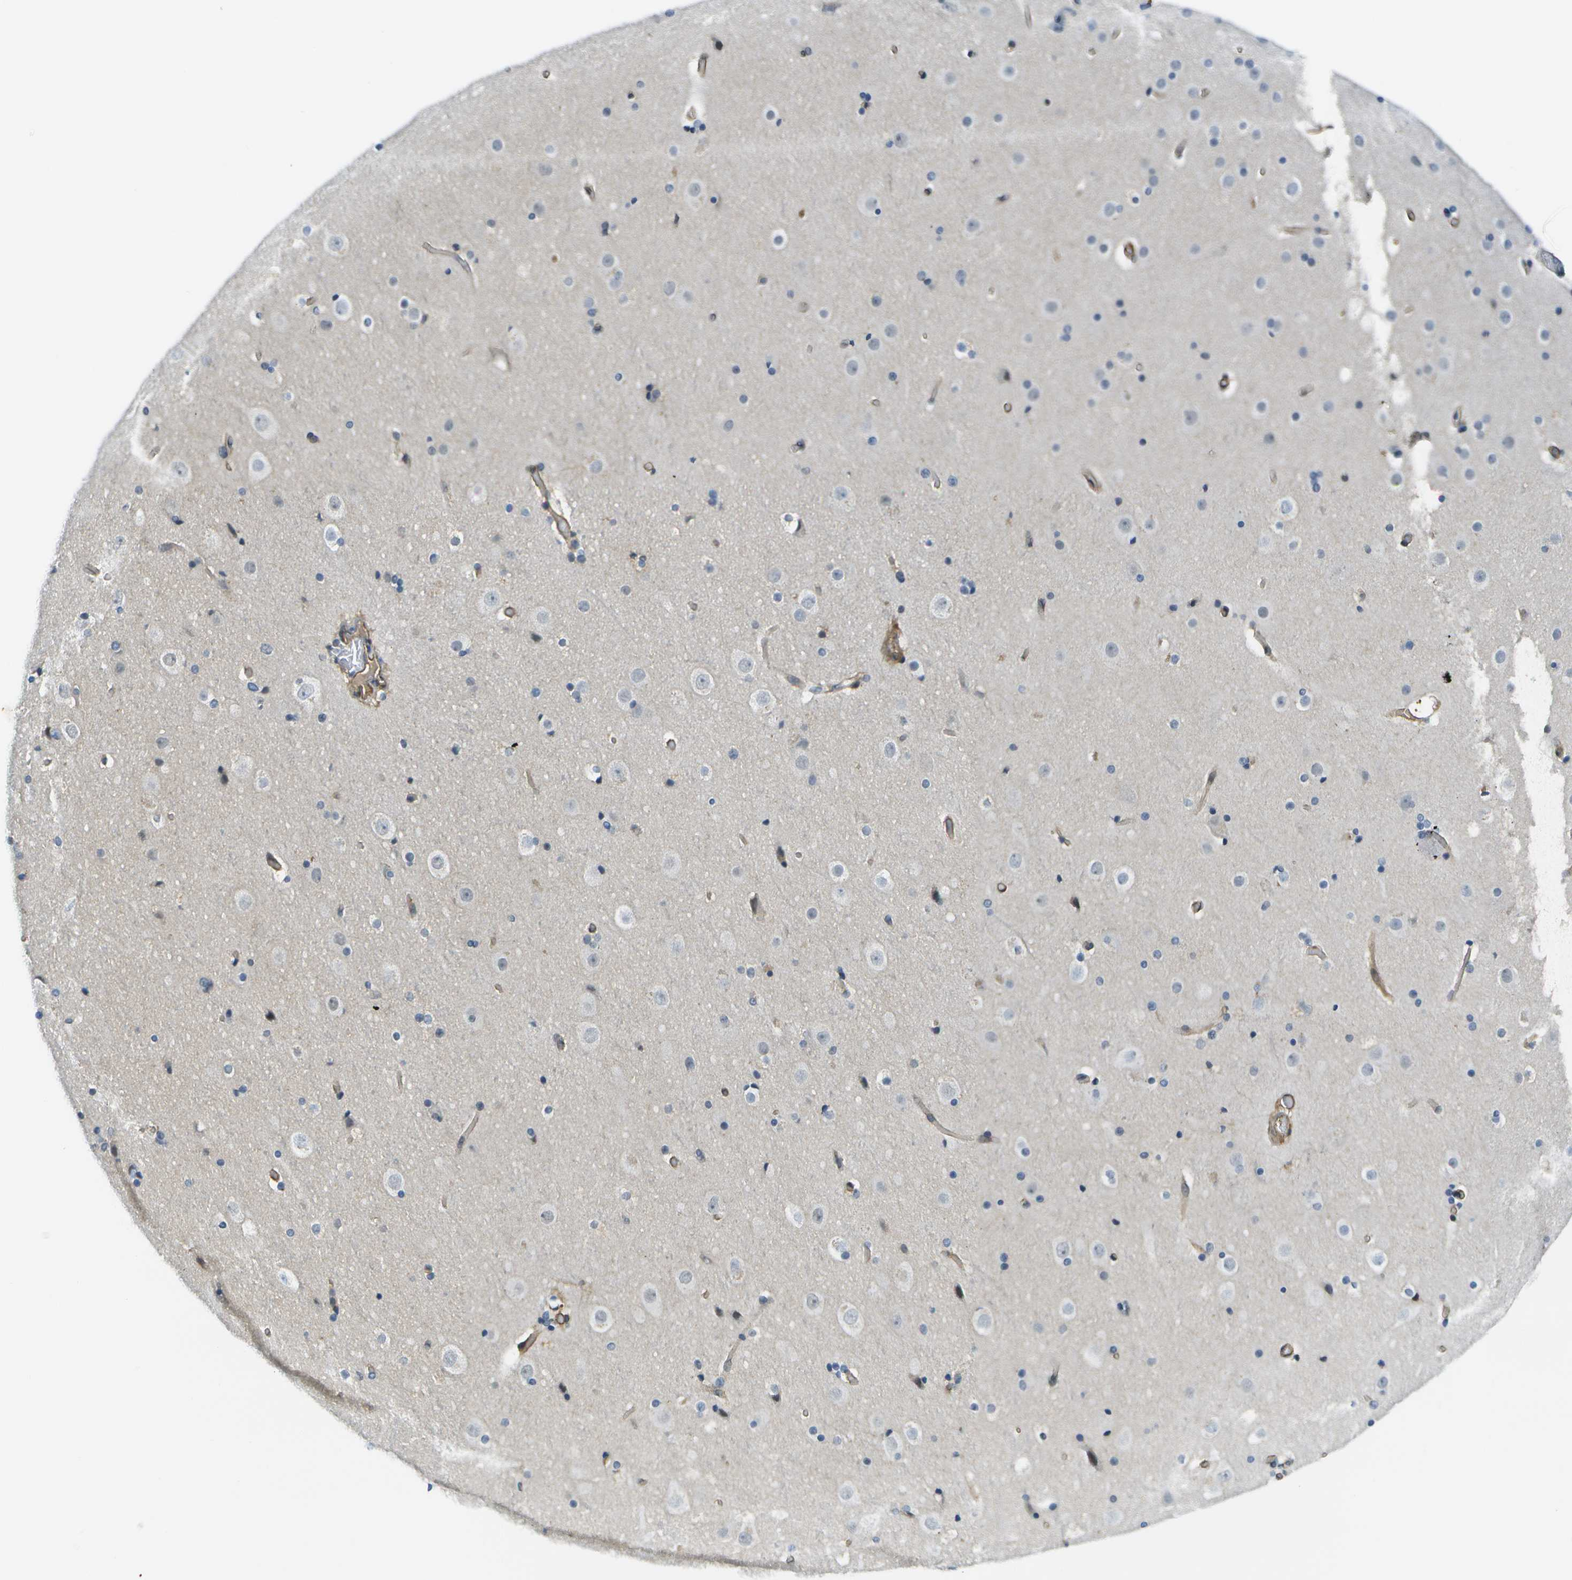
{"staining": {"intensity": "moderate", "quantity": "25%-75%", "location": "cytoplasmic/membranous"}, "tissue": "cerebral cortex", "cell_type": "Endothelial cells", "image_type": "normal", "snomed": [{"axis": "morphology", "description": "Normal tissue, NOS"}, {"axis": "topography", "description": "Cerebral cortex"}], "caption": "Human cerebral cortex stained for a protein (brown) displays moderate cytoplasmic/membranous positive staining in approximately 25%-75% of endothelial cells.", "gene": "KIAA0040", "patient": {"sex": "male", "age": 57}}